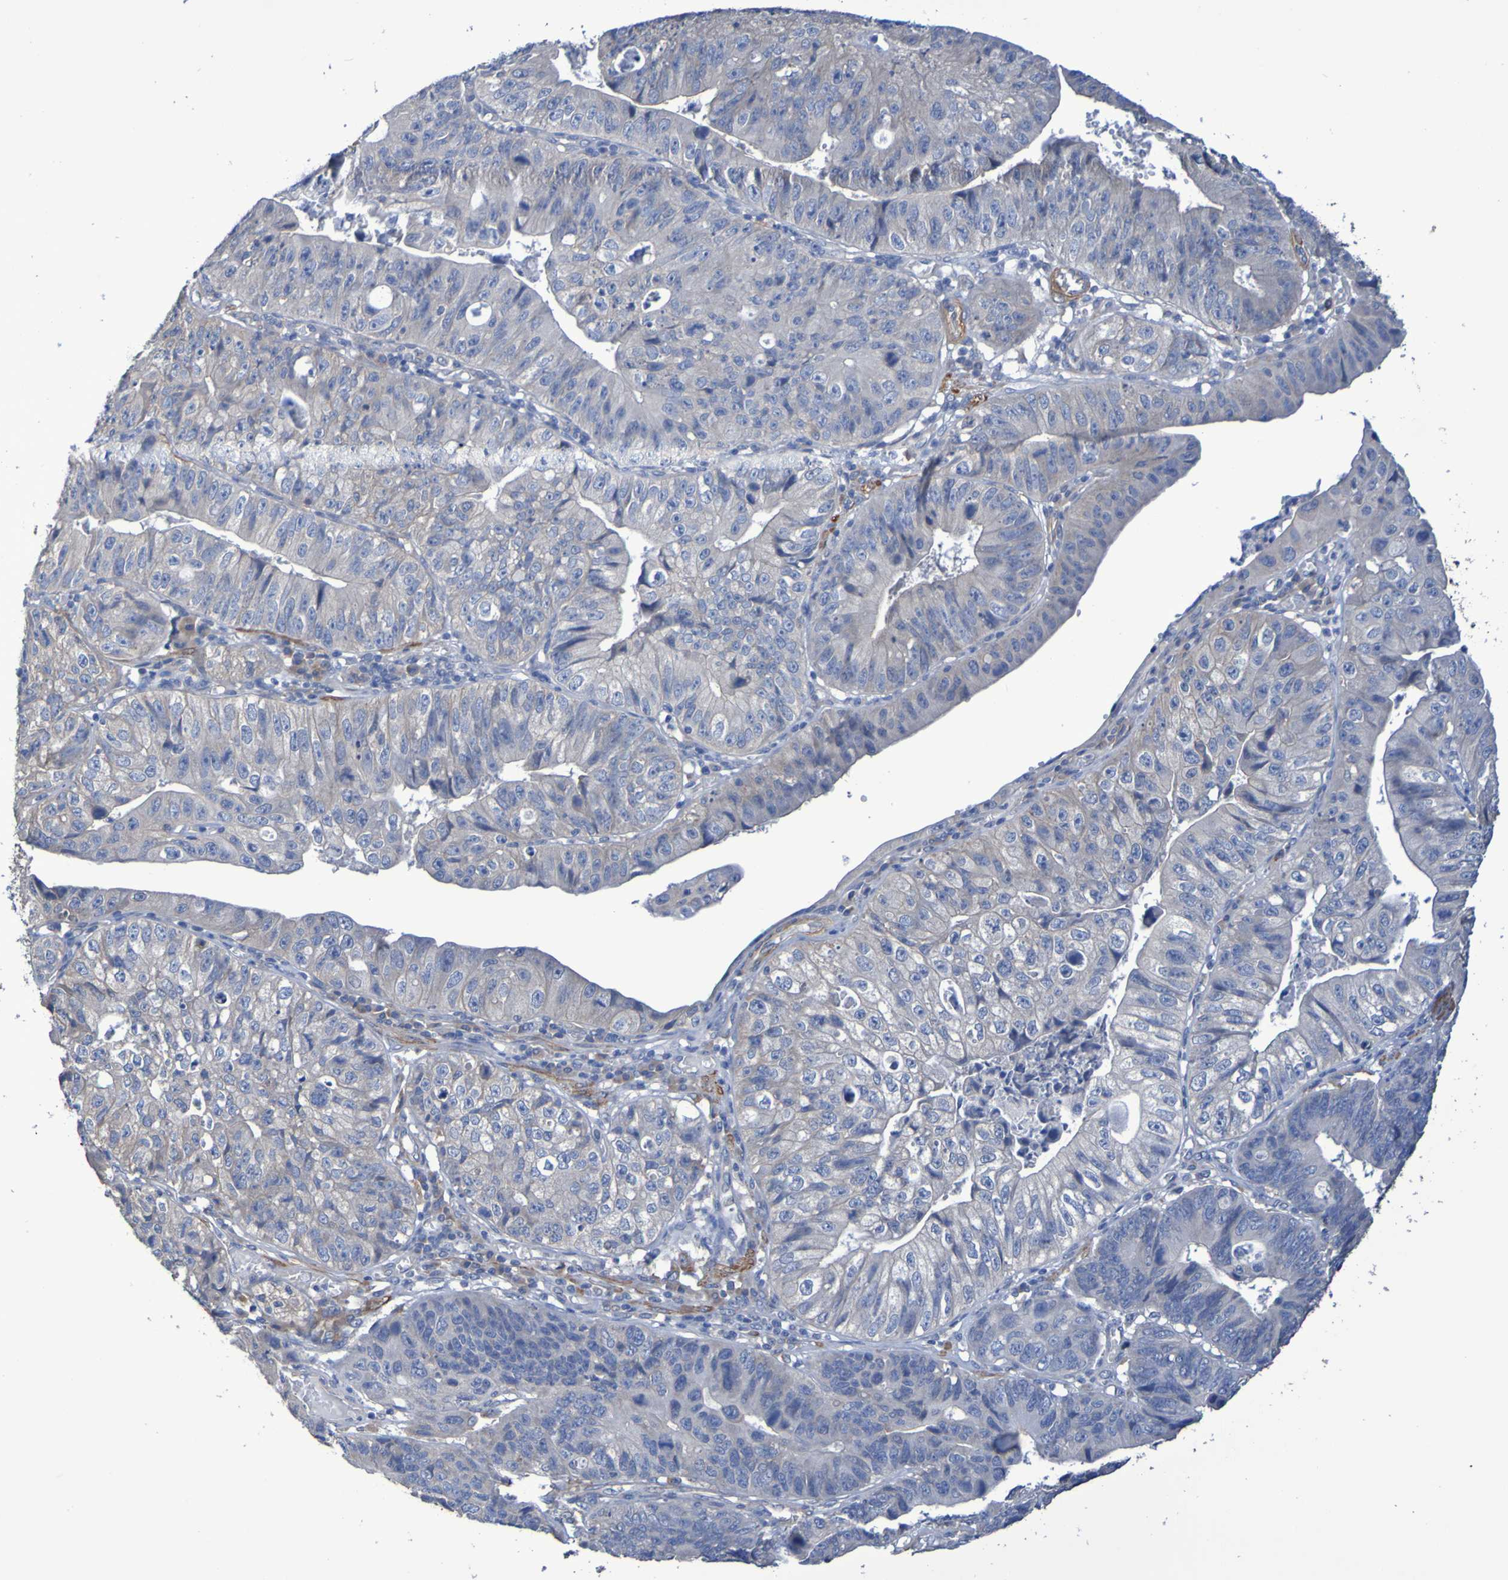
{"staining": {"intensity": "negative", "quantity": "none", "location": "none"}, "tissue": "stomach cancer", "cell_type": "Tumor cells", "image_type": "cancer", "snomed": [{"axis": "morphology", "description": "Adenocarcinoma, NOS"}, {"axis": "topography", "description": "Stomach"}], "caption": "Stomach cancer was stained to show a protein in brown. There is no significant positivity in tumor cells. Brightfield microscopy of IHC stained with DAB (3,3'-diaminobenzidine) (brown) and hematoxylin (blue), captured at high magnification.", "gene": "SRPRB", "patient": {"sex": "male", "age": 59}}